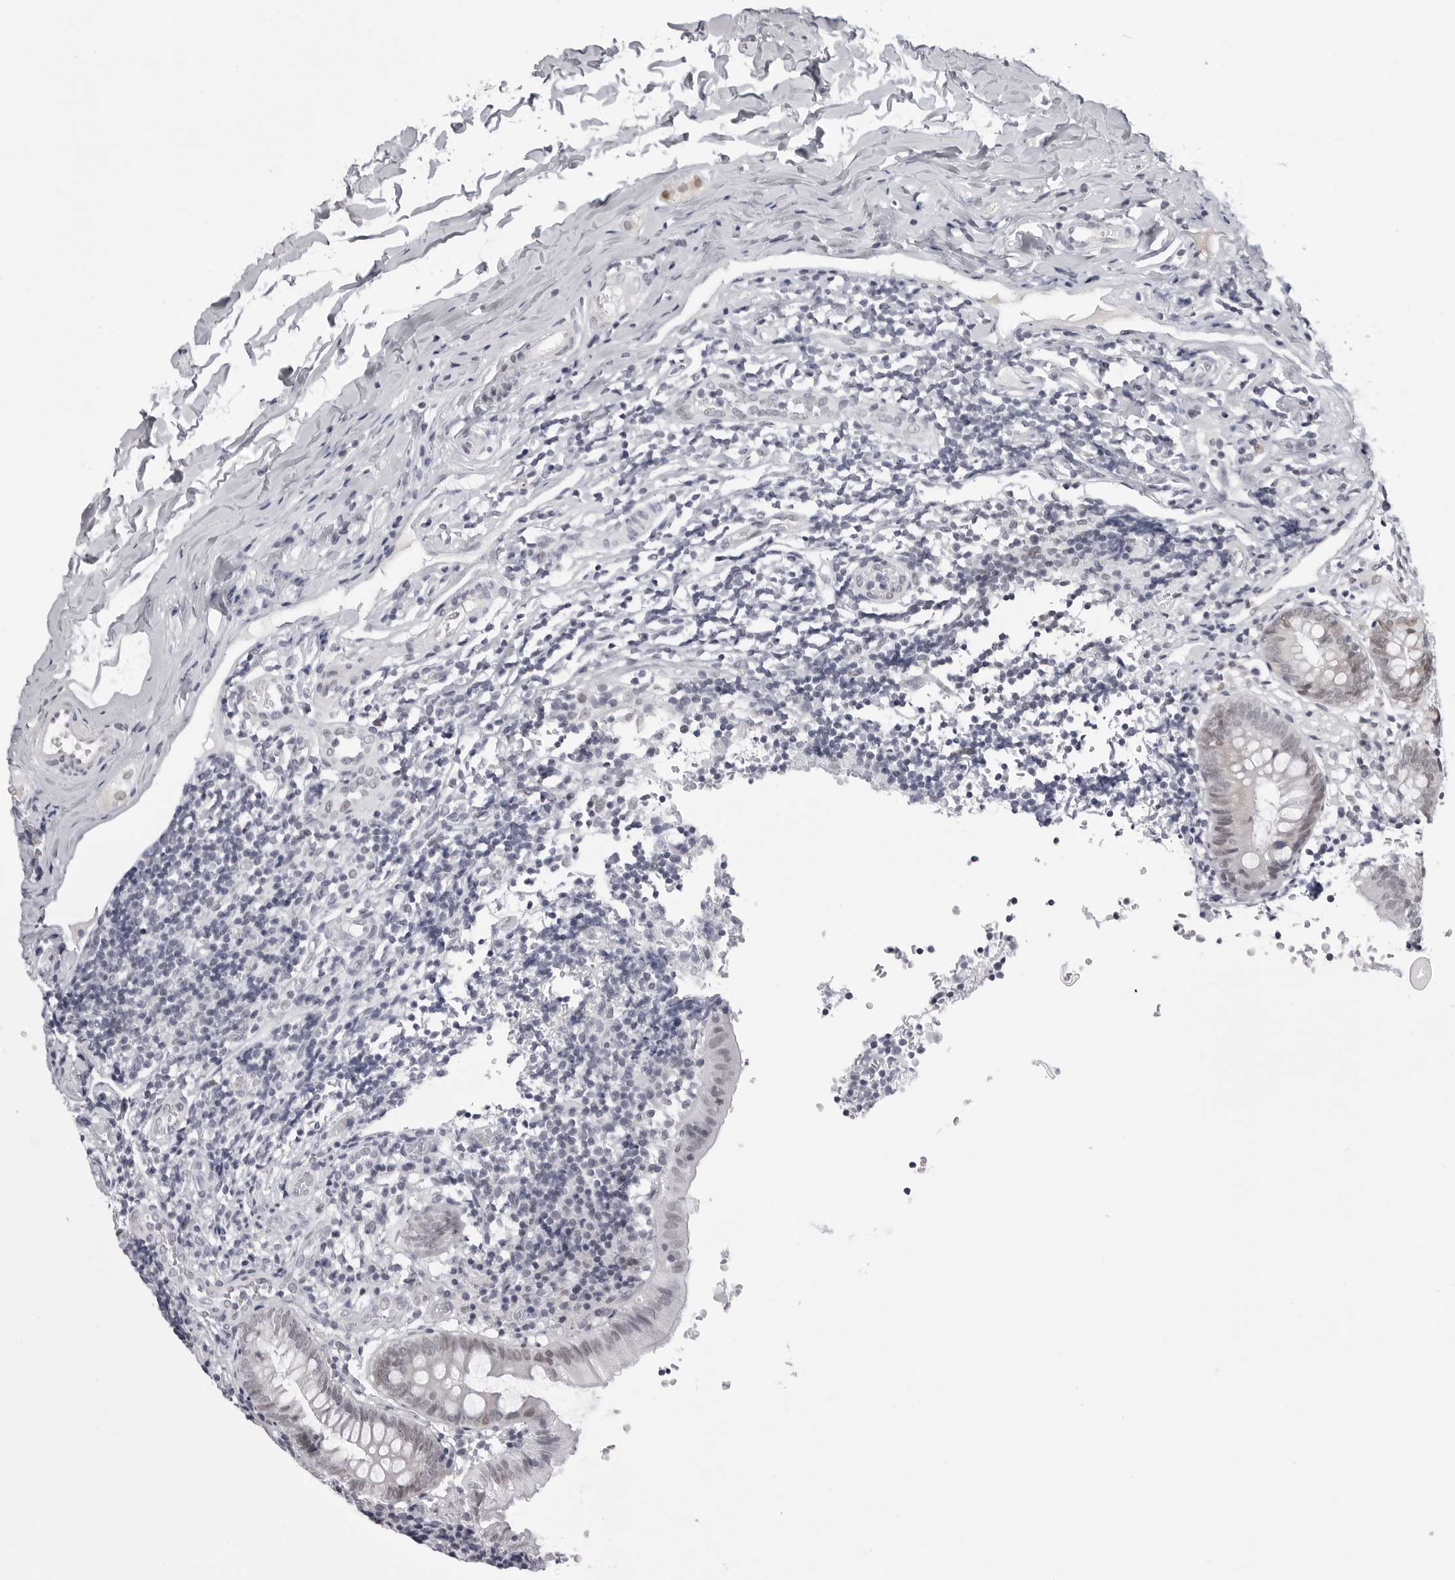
{"staining": {"intensity": "moderate", "quantity": "<25%", "location": "nuclear"}, "tissue": "appendix", "cell_type": "Glandular cells", "image_type": "normal", "snomed": [{"axis": "morphology", "description": "Normal tissue, NOS"}, {"axis": "topography", "description": "Appendix"}], "caption": "Immunohistochemistry (IHC) of benign human appendix exhibits low levels of moderate nuclear staining in about <25% of glandular cells.", "gene": "PHF3", "patient": {"sex": "male", "age": 8}}